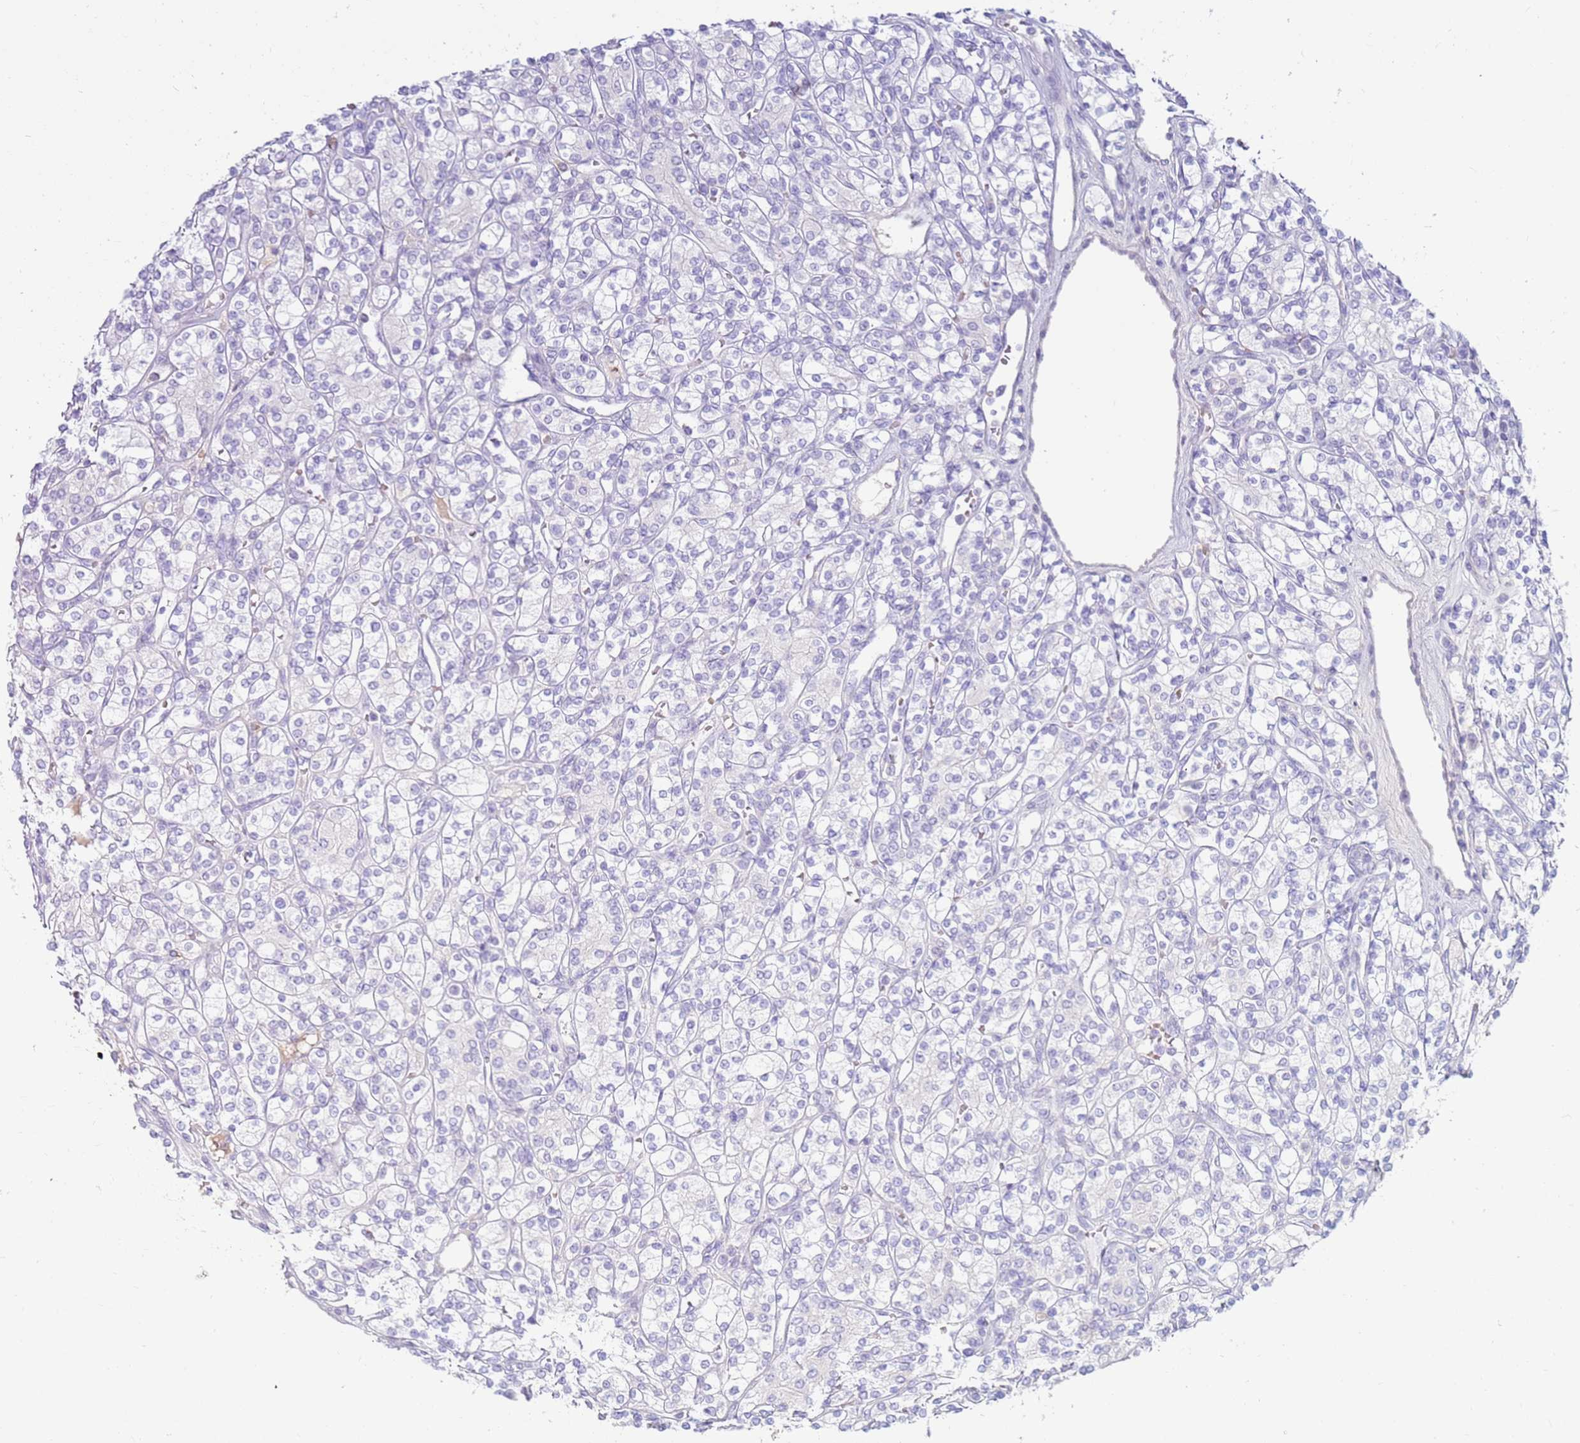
{"staining": {"intensity": "negative", "quantity": "none", "location": "none"}, "tissue": "renal cancer", "cell_type": "Tumor cells", "image_type": "cancer", "snomed": [{"axis": "morphology", "description": "Adenocarcinoma, NOS"}, {"axis": "topography", "description": "Kidney"}], "caption": "The immunohistochemistry micrograph has no significant staining in tumor cells of adenocarcinoma (renal) tissue. (DAB (3,3'-diaminobenzidine) immunohistochemistry (IHC) with hematoxylin counter stain).", "gene": "EVPLL", "patient": {"sex": "male", "age": 77}}